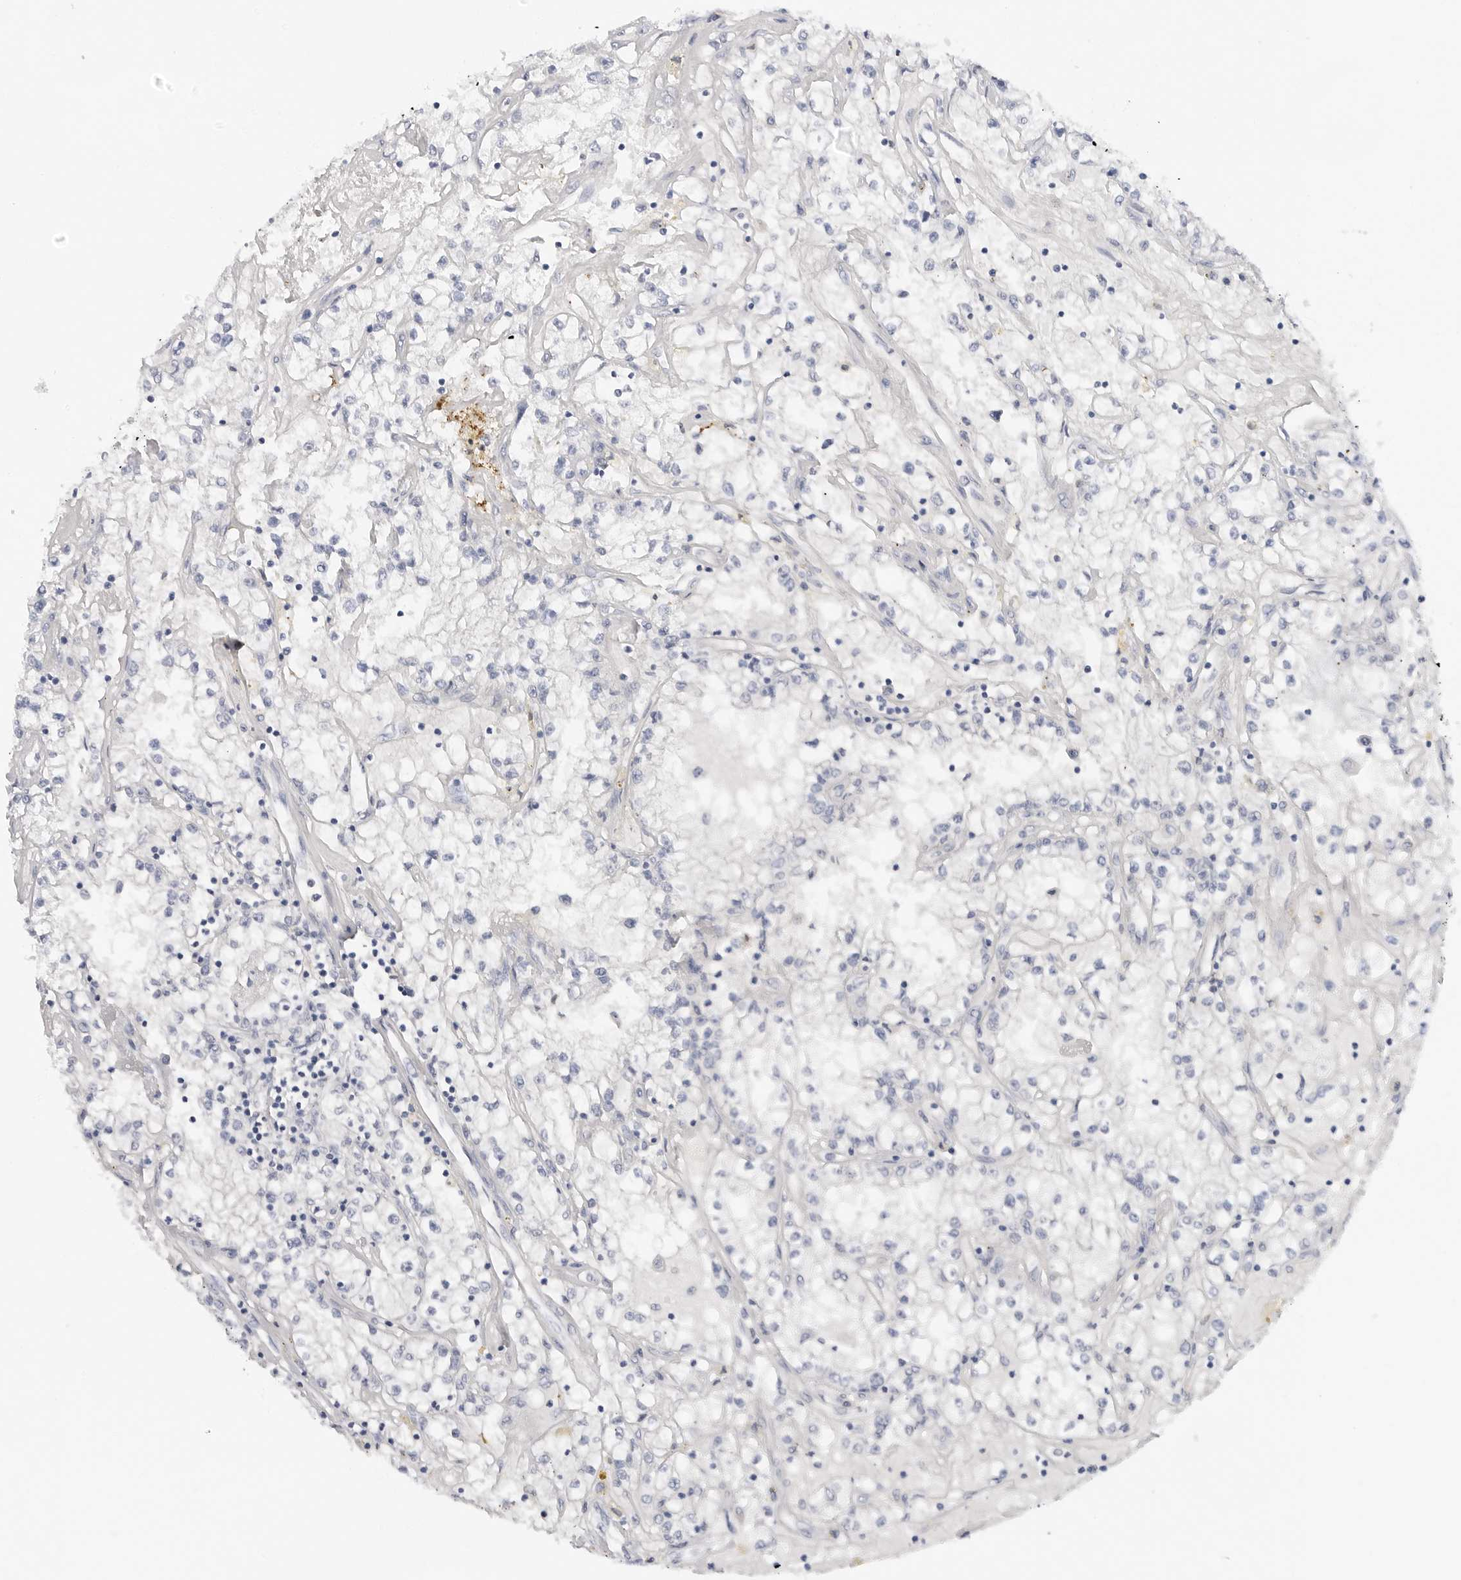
{"staining": {"intensity": "negative", "quantity": "none", "location": "none"}, "tissue": "renal cancer", "cell_type": "Tumor cells", "image_type": "cancer", "snomed": [{"axis": "morphology", "description": "Adenocarcinoma, NOS"}, {"axis": "topography", "description": "Kidney"}], "caption": "Immunohistochemistry photomicrograph of neoplastic tissue: renal adenocarcinoma stained with DAB demonstrates no significant protein positivity in tumor cells.", "gene": "MAP2K5", "patient": {"sex": "male", "age": 56}}